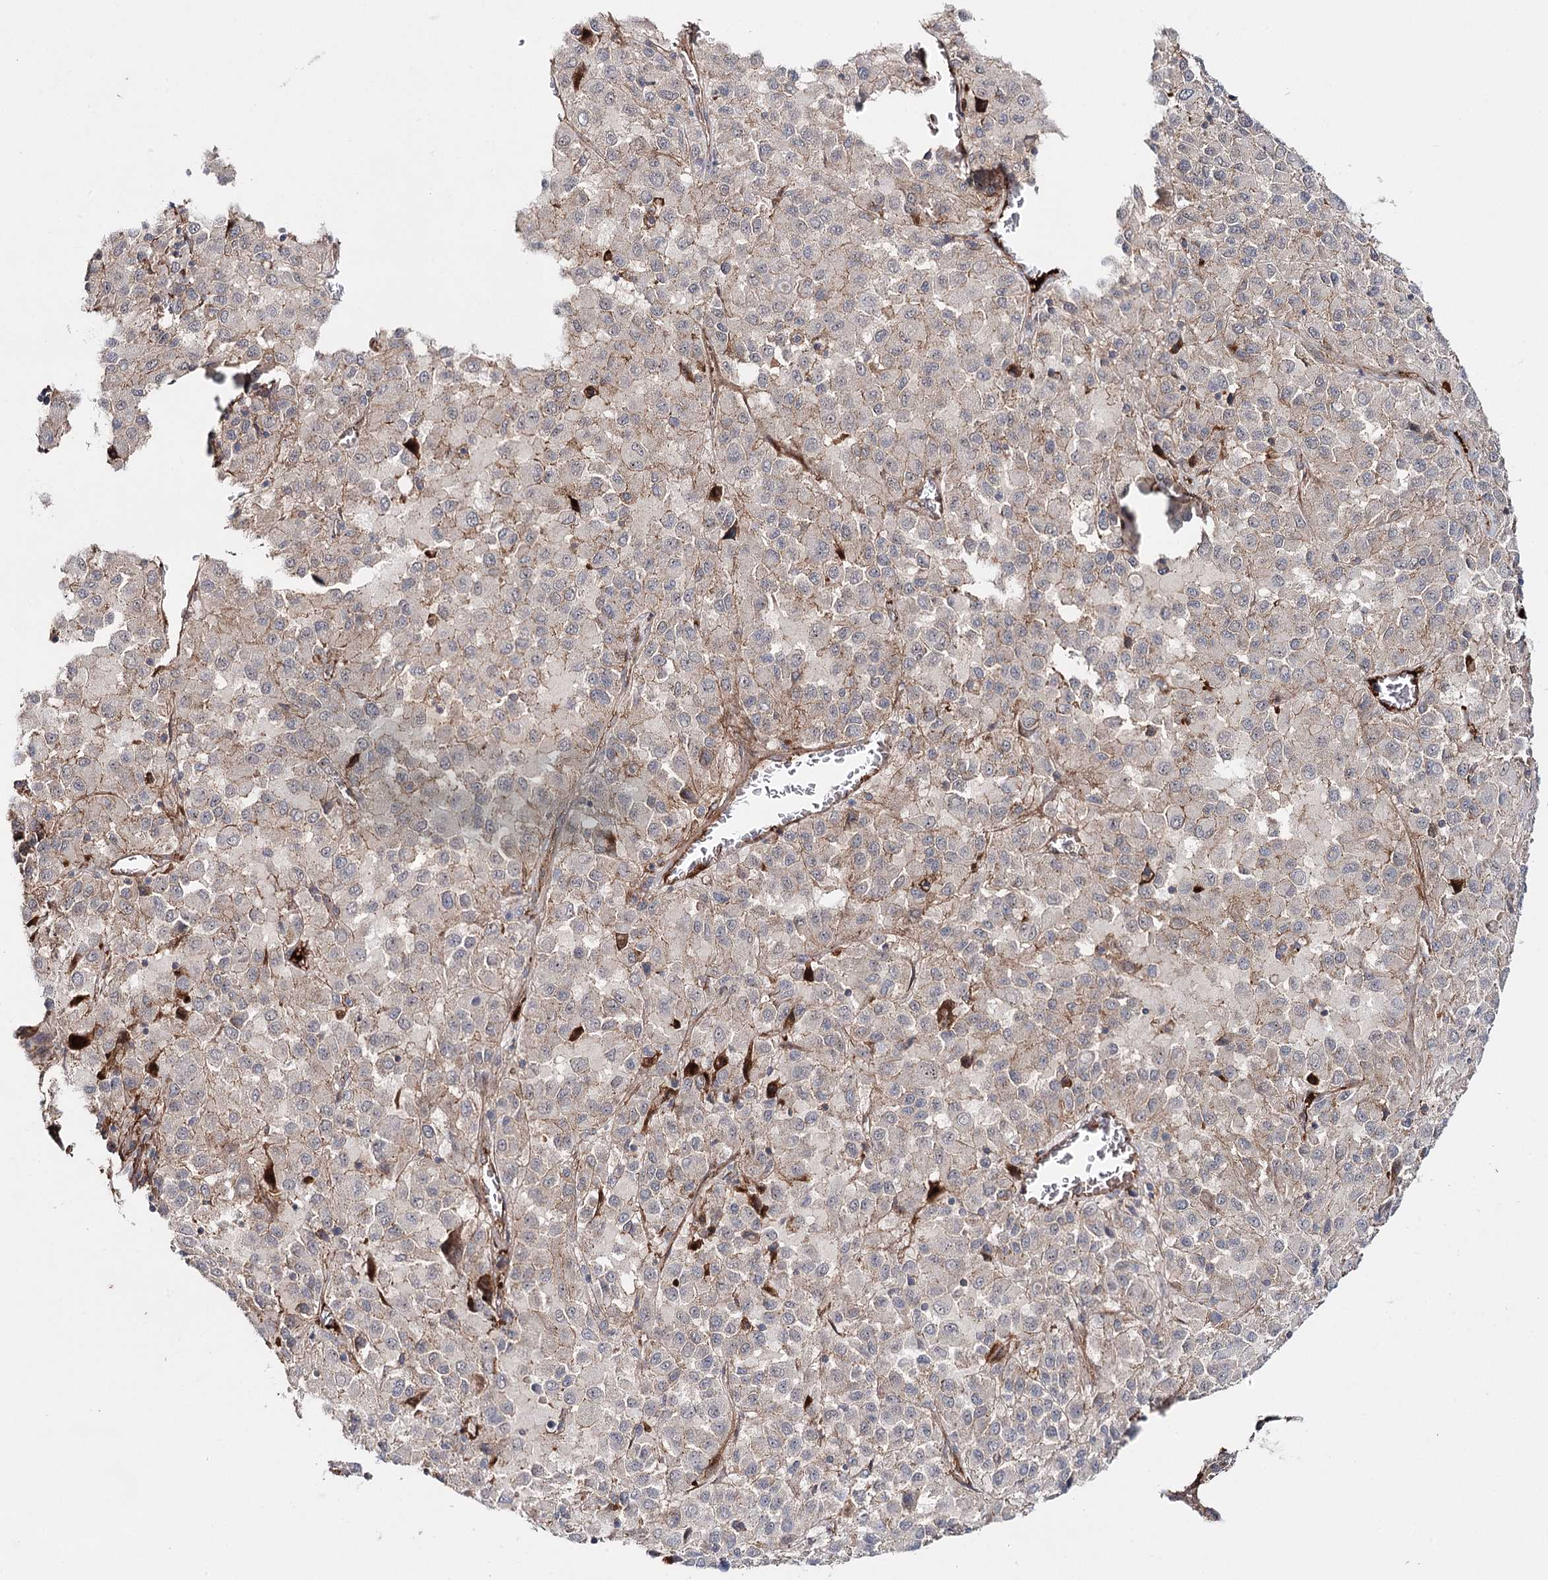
{"staining": {"intensity": "weak", "quantity": "<25%", "location": "cytoplasmic/membranous"}, "tissue": "melanoma", "cell_type": "Tumor cells", "image_type": "cancer", "snomed": [{"axis": "morphology", "description": "Malignant melanoma, Metastatic site"}, {"axis": "topography", "description": "Lung"}], "caption": "Melanoma was stained to show a protein in brown. There is no significant staining in tumor cells. Nuclei are stained in blue.", "gene": "PKP4", "patient": {"sex": "male", "age": 64}}